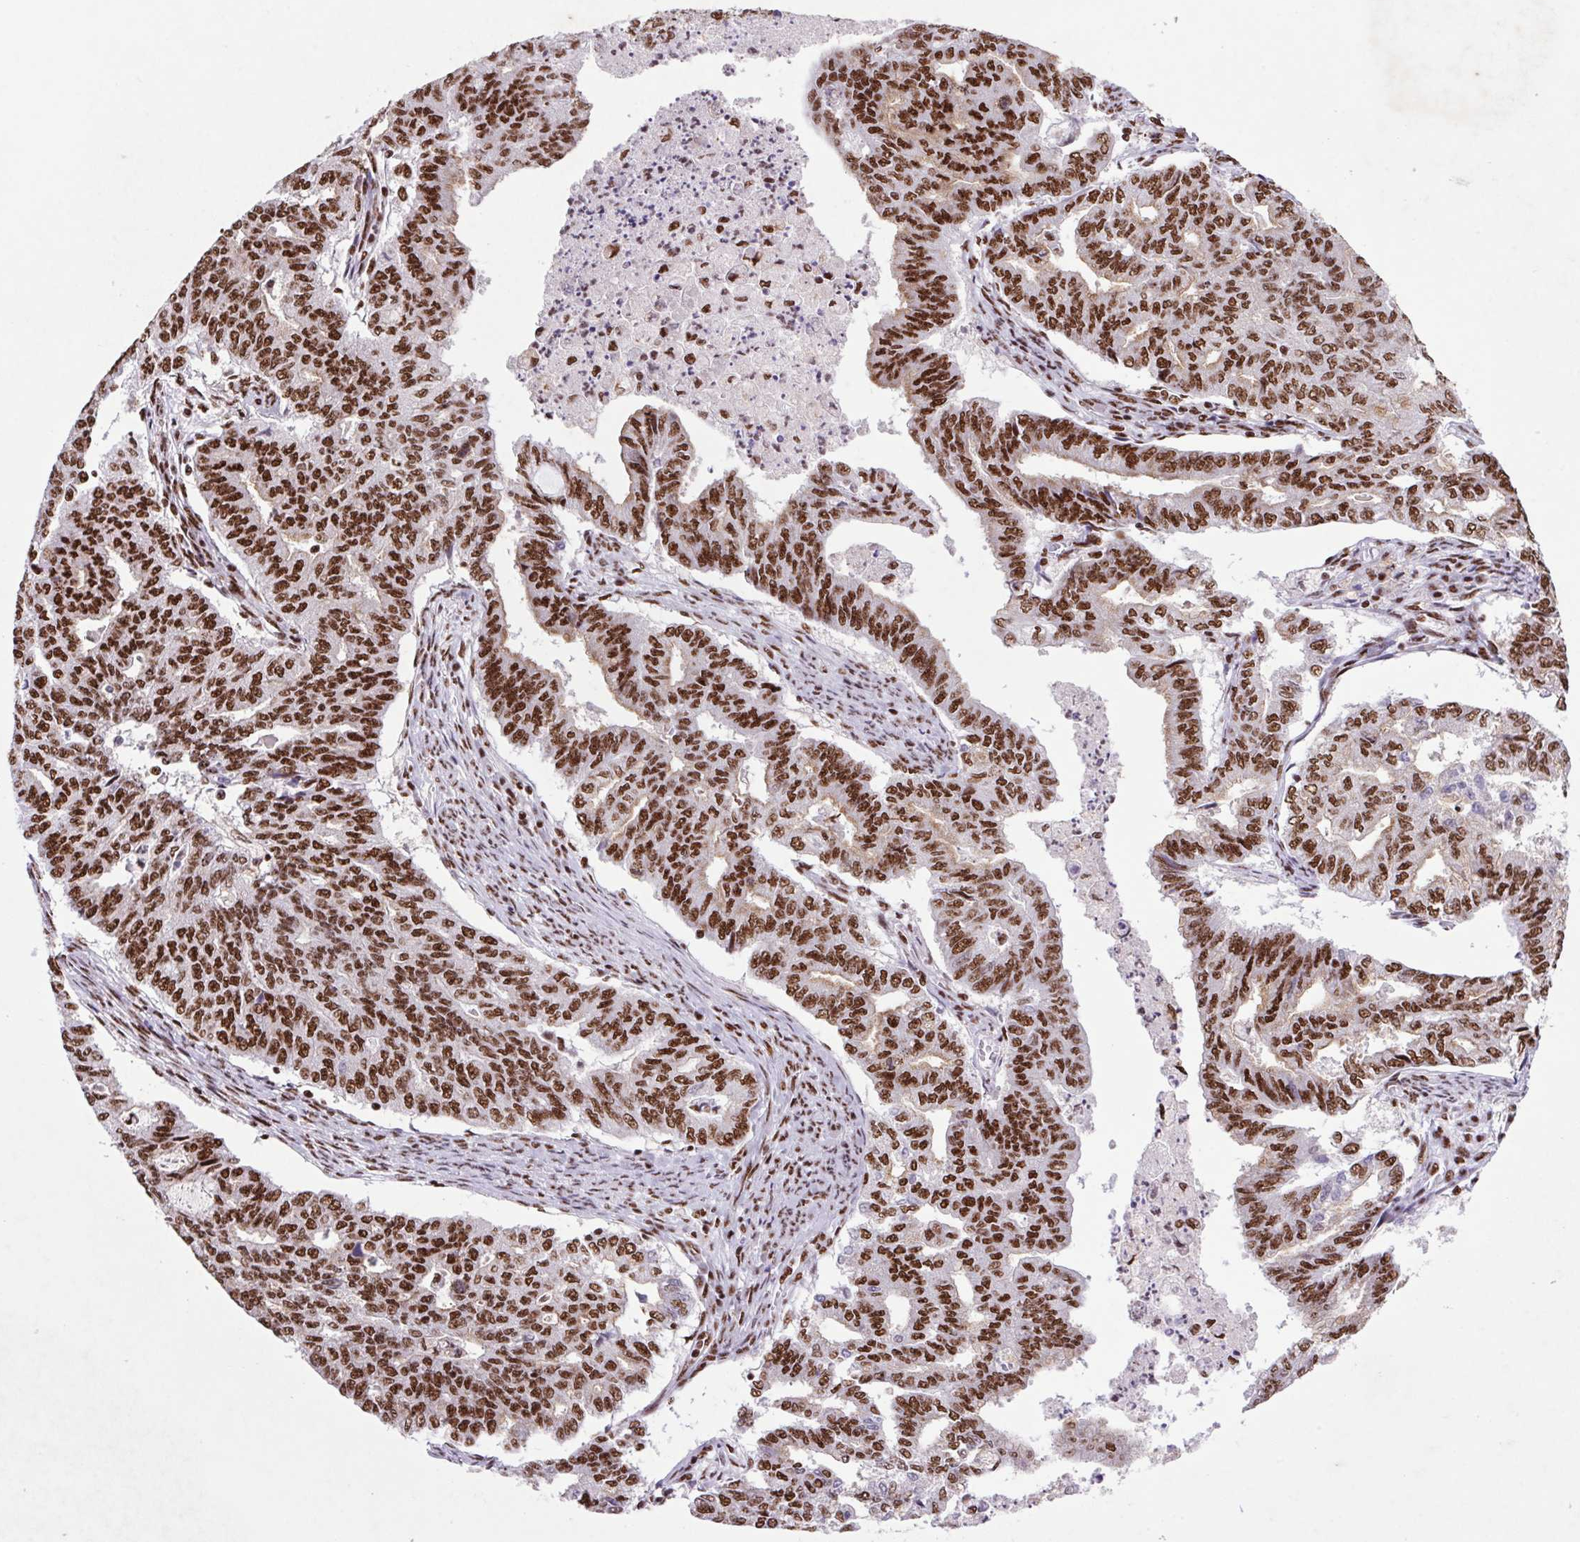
{"staining": {"intensity": "strong", "quantity": ">75%", "location": "nuclear"}, "tissue": "endometrial cancer", "cell_type": "Tumor cells", "image_type": "cancer", "snomed": [{"axis": "morphology", "description": "Adenocarcinoma, NOS"}, {"axis": "topography", "description": "Endometrium"}], "caption": "Immunohistochemical staining of human adenocarcinoma (endometrial) demonstrates strong nuclear protein staining in approximately >75% of tumor cells.", "gene": "LDLRAD4", "patient": {"sex": "female", "age": 79}}